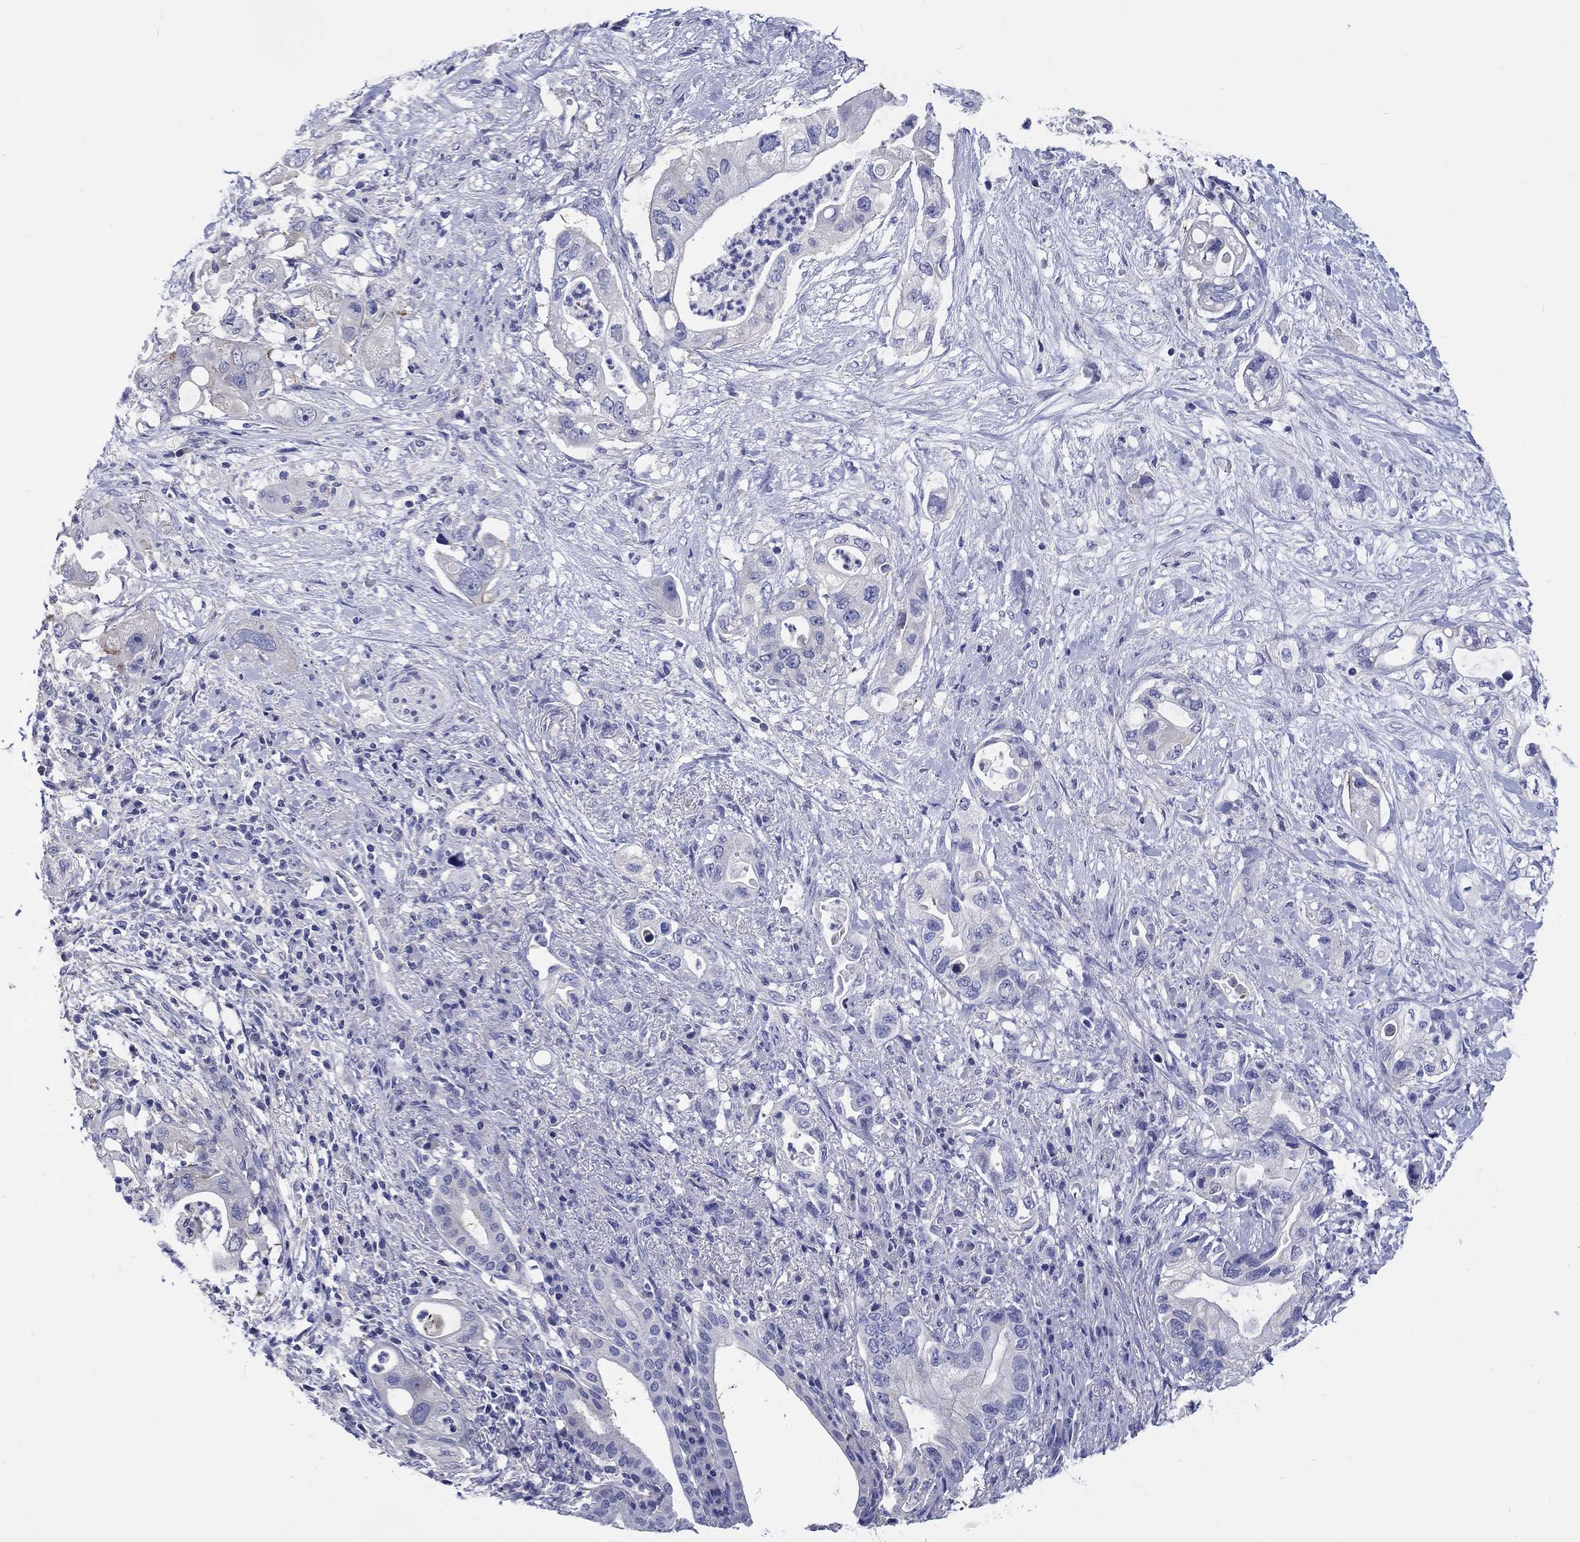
{"staining": {"intensity": "negative", "quantity": "none", "location": "none"}, "tissue": "pancreatic cancer", "cell_type": "Tumor cells", "image_type": "cancer", "snomed": [{"axis": "morphology", "description": "Adenocarcinoma, NOS"}, {"axis": "topography", "description": "Pancreas"}], "caption": "This is an IHC photomicrograph of human pancreatic cancer (adenocarcinoma). There is no staining in tumor cells.", "gene": "TOMM20L", "patient": {"sex": "female", "age": 72}}